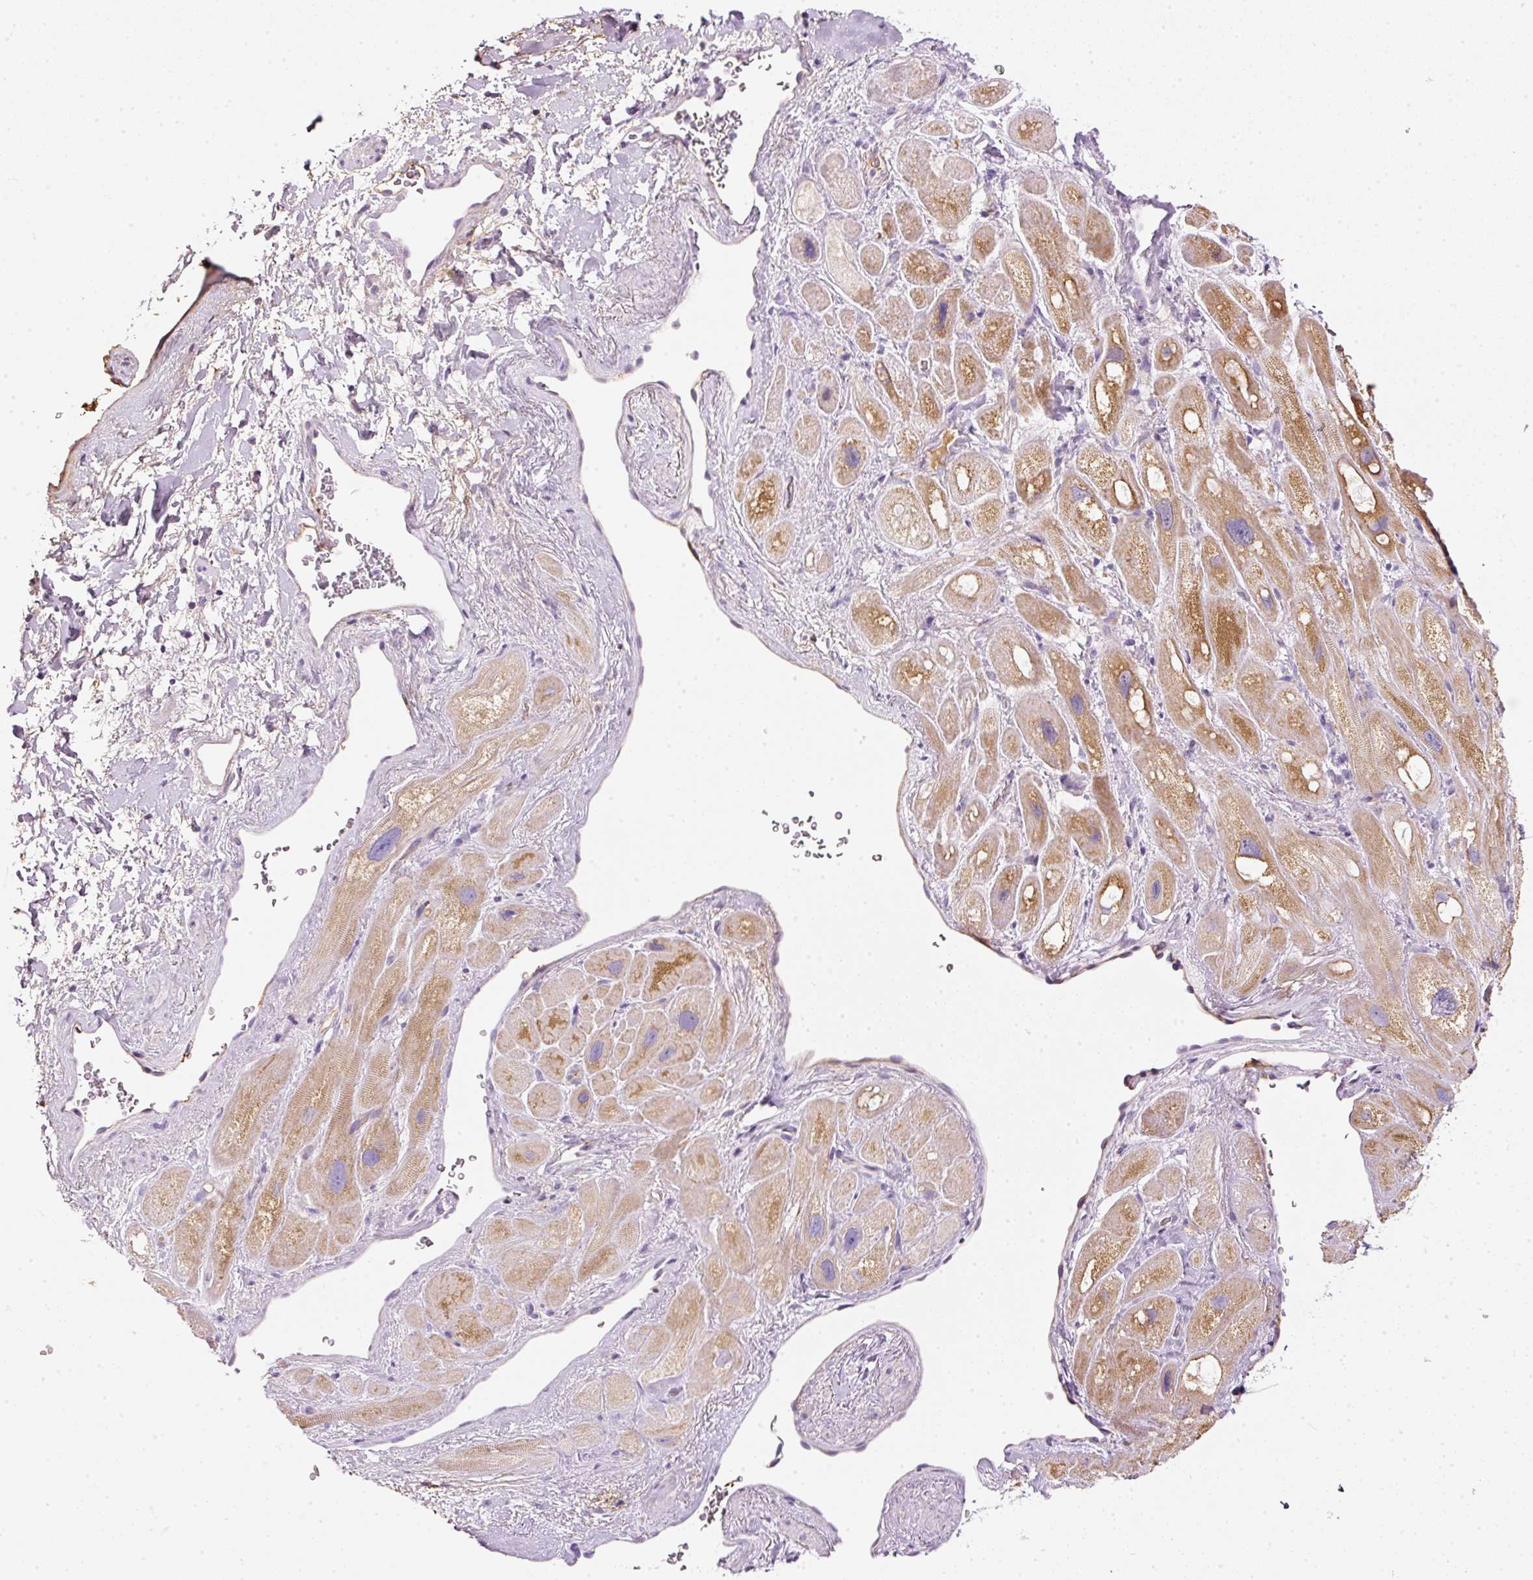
{"staining": {"intensity": "moderate", "quantity": ">75%", "location": "cytoplasmic/membranous"}, "tissue": "heart muscle", "cell_type": "Cardiomyocytes", "image_type": "normal", "snomed": [{"axis": "morphology", "description": "Normal tissue, NOS"}, {"axis": "topography", "description": "Heart"}], "caption": "Moderate cytoplasmic/membranous expression for a protein is present in about >75% of cardiomyocytes of normal heart muscle using immunohistochemistry (IHC).", "gene": "KPNA5", "patient": {"sex": "male", "age": 49}}